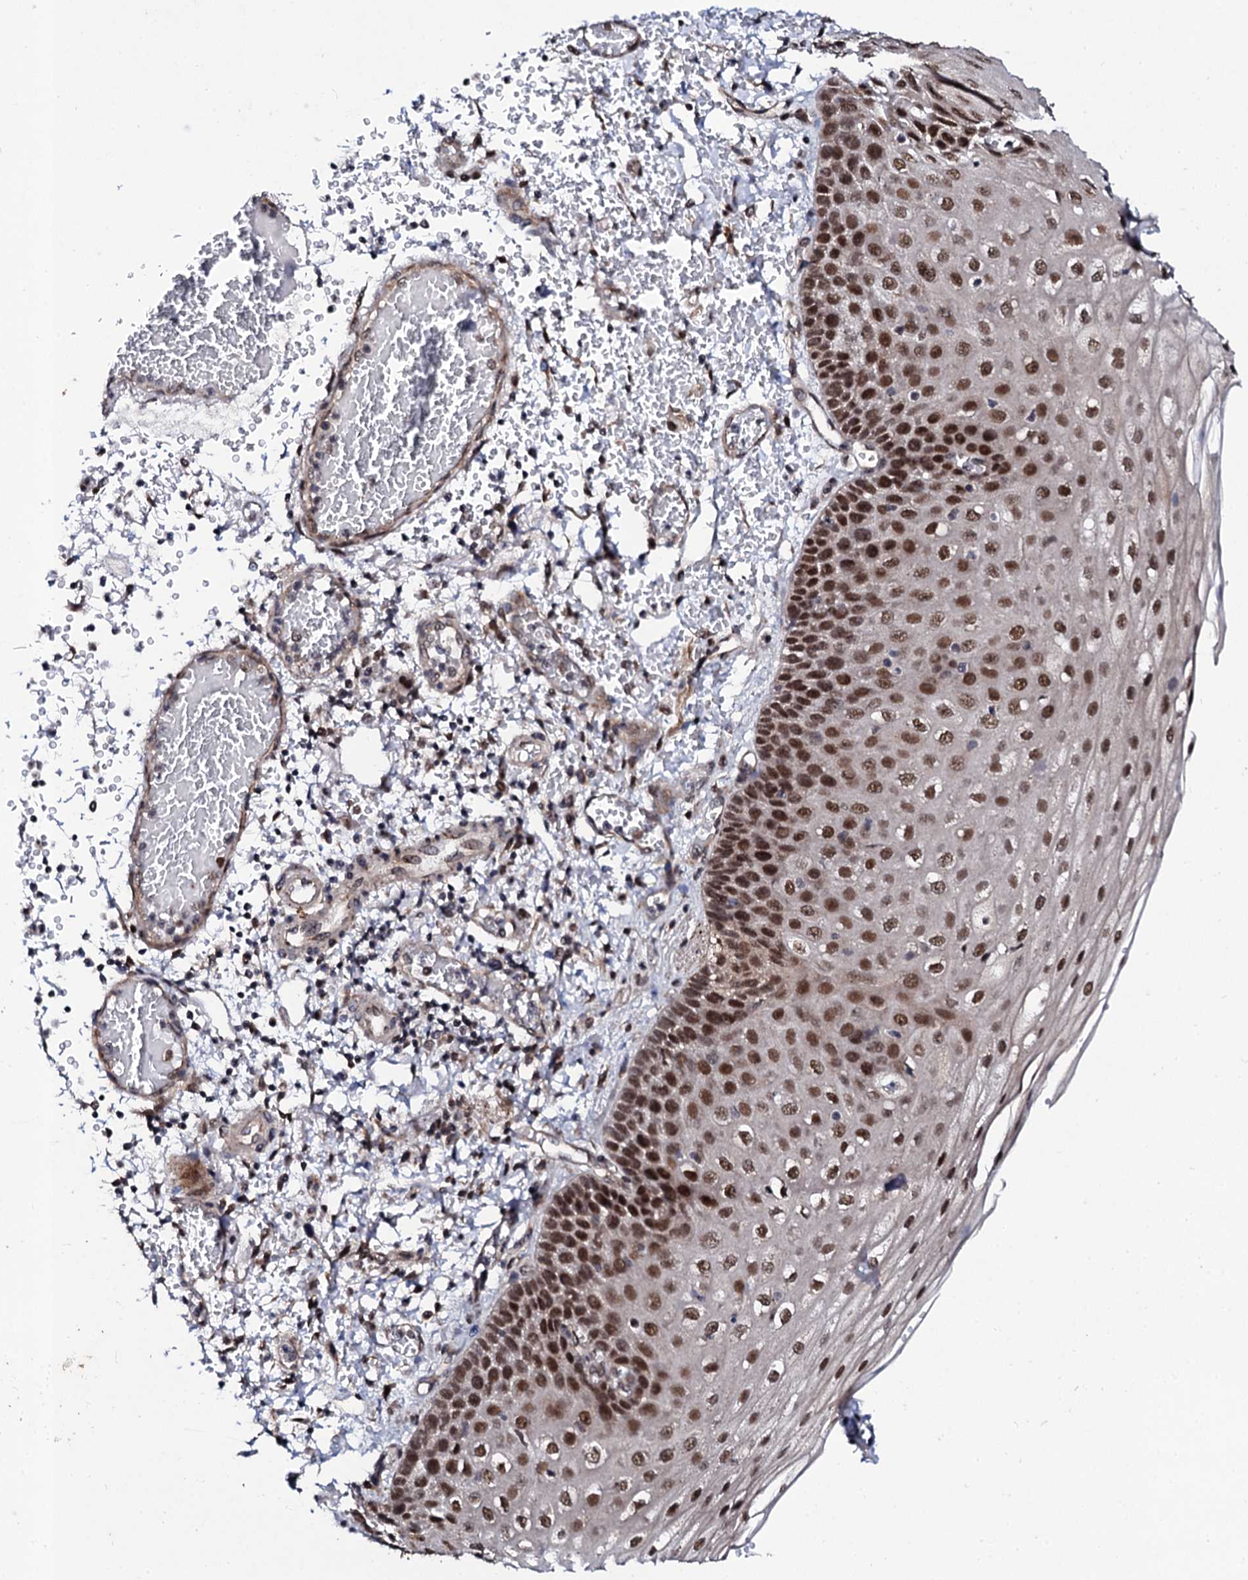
{"staining": {"intensity": "strong", "quantity": ">75%", "location": "nuclear"}, "tissue": "esophagus", "cell_type": "Squamous epithelial cells", "image_type": "normal", "snomed": [{"axis": "morphology", "description": "Normal tissue, NOS"}, {"axis": "topography", "description": "Esophagus"}], "caption": "A high-resolution photomicrograph shows immunohistochemistry (IHC) staining of unremarkable esophagus, which demonstrates strong nuclear staining in about >75% of squamous epithelial cells.", "gene": "CSTF3", "patient": {"sex": "male", "age": 81}}